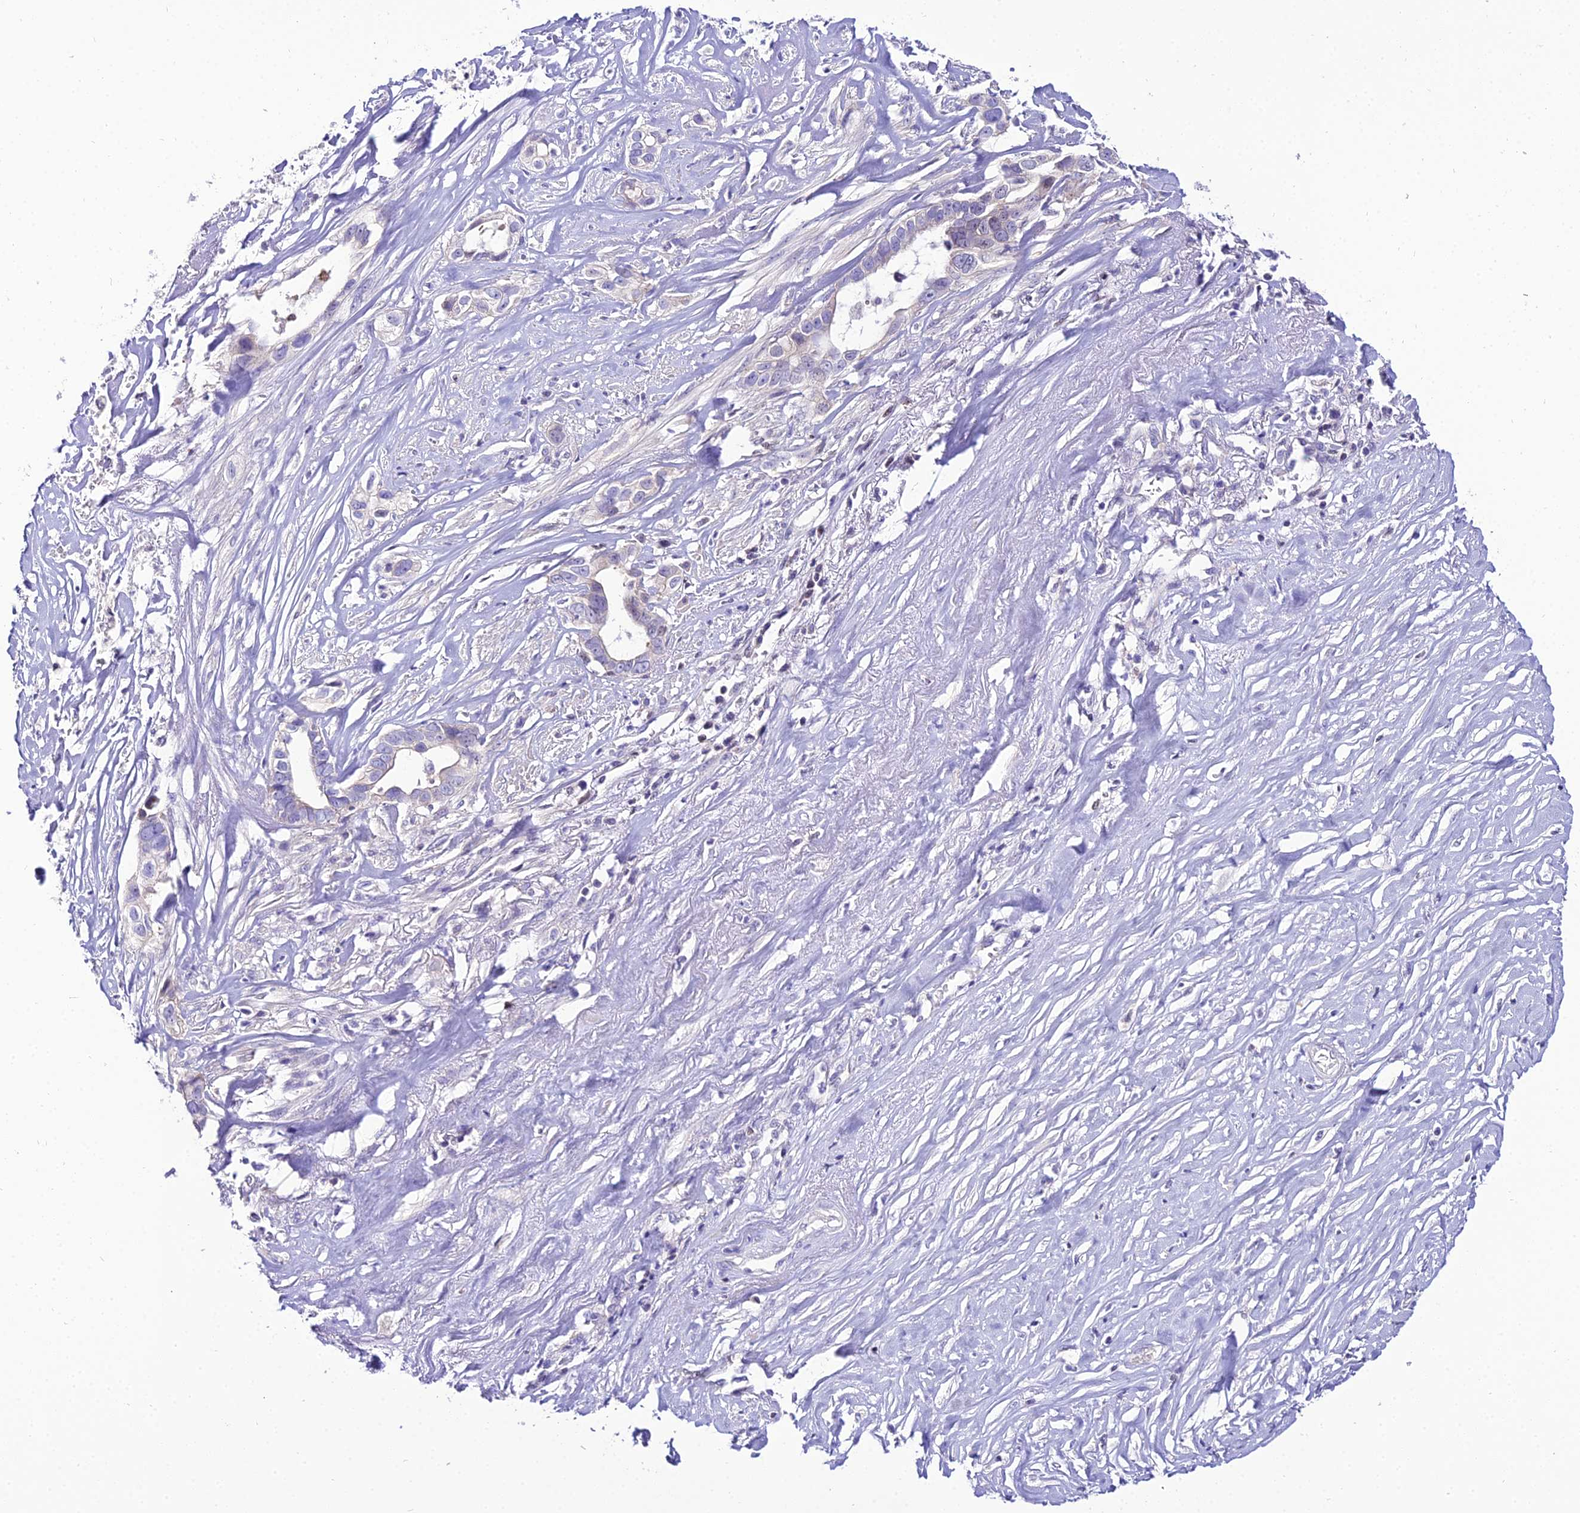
{"staining": {"intensity": "negative", "quantity": "none", "location": "none"}, "tissue": "liver cancer", "cell_type": "Tumor cells", "image_type": "cancer", "snomed": [{"axis": "morphology", "description": "Cholangiocarcinoma"}, {"axis": "topography", "description": "Liver"}], "caption": "This is an immunohistochemistry photomicrograph of human liver cancer. There is no positivity in tumor cells.", "gene": "SHQ1", "patient": {"sex": "female", "age": 79}}